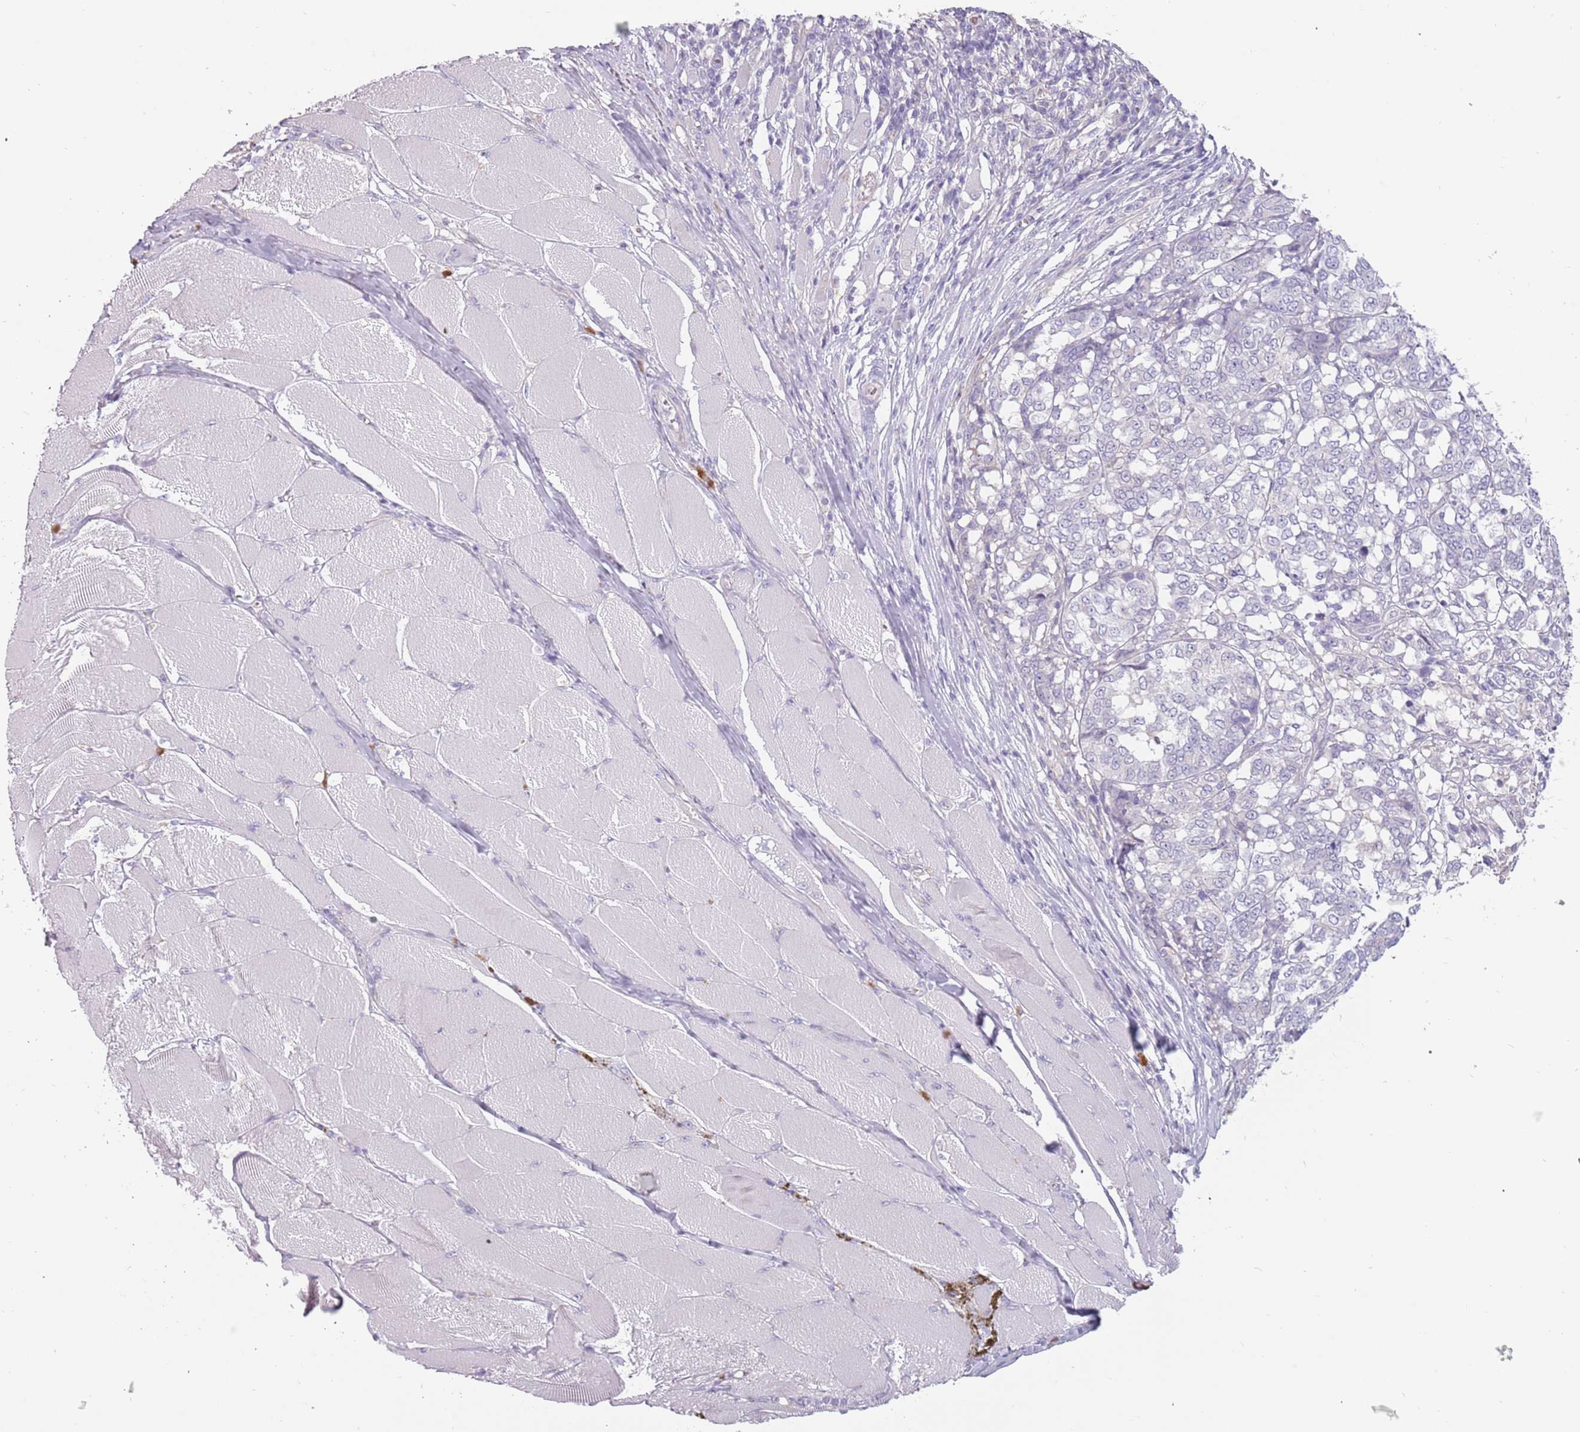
{"staining": {"intensity": "negative", "quantity": "none", "location": "none"}, "tissue": "melanoma", "cell_type": "Tumor cells", "image_type": "cancer", "snomed": [{"axis": "morphology", "description": "Malignant melanoma, NOS"}, {"axis": "topography", "description": "Skin"}], "caption": "High magnification brightfield microscopy of malignant melanoma stained with DAB (3,3'-diaminobenzidine) (brown) and counterstained with hematoxylin (blue): tumor cells show no significant positivity. (DAB immunohistochemistry visualized using brightfield microscopy, high magnification).", "gene": "DDX4", "patient": {"sex": "female", "age": 72}}